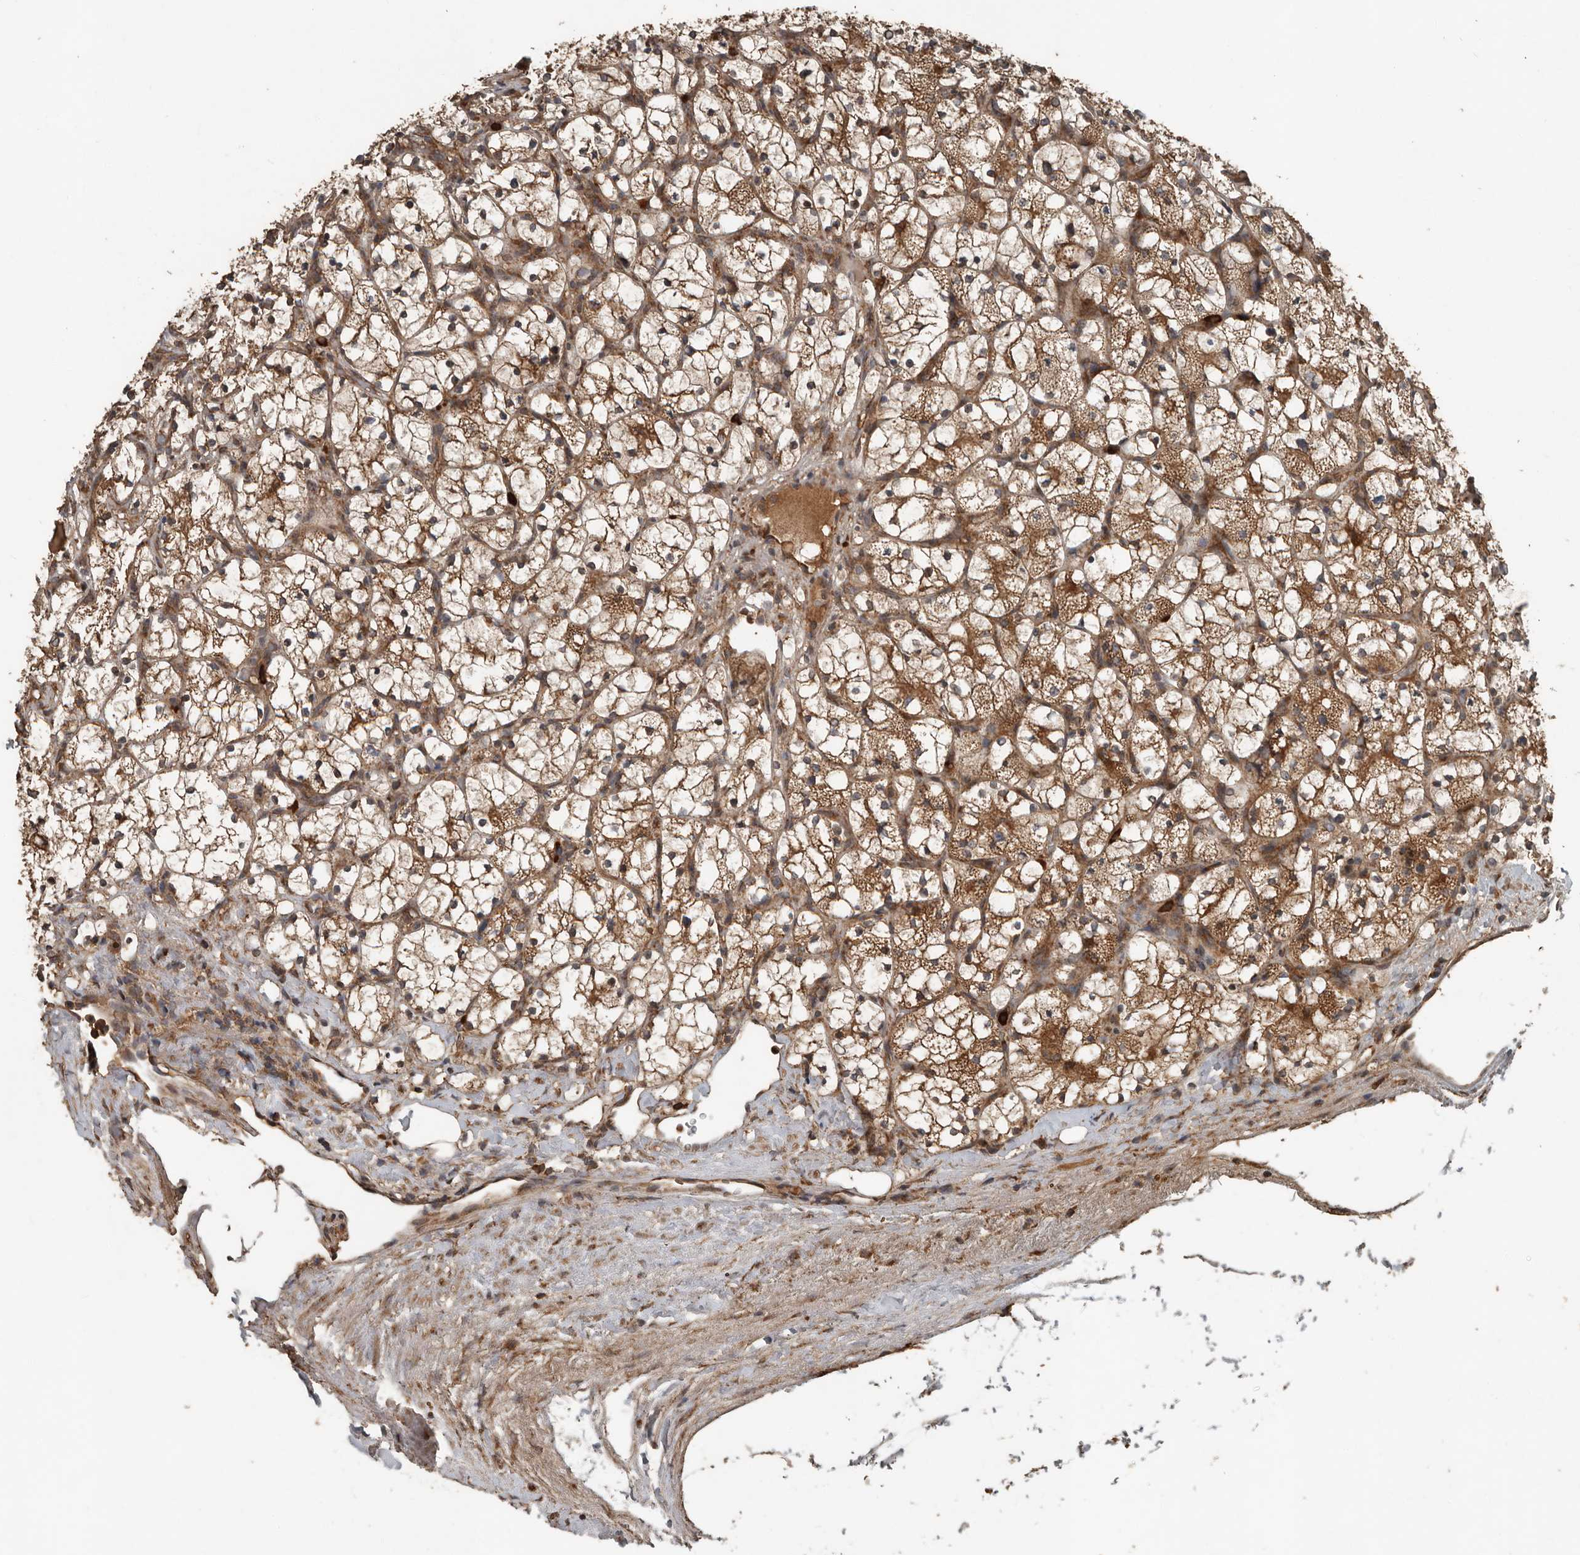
{"staining": {"intensity": "moderate", "quantity": ">75%", "location": "cytoplasmic/membranous"}, "tissue": "renal cancer", "cell_type": "Tumor cells", "image_type": "cancer", "snomed": [{"axis": "morphology", "description": "Adenocarcinoma, NOS"}, {"axis": "topography", "description": "Kidney"}], "caption": "About >75% of tumor cells in human renal cancer show moderate cytoplasmic/membranous protein expression as visualized by brown immunohistochemical staining.", "gene": "RNF207", "patient": {"sex": "female", "age": 69}}